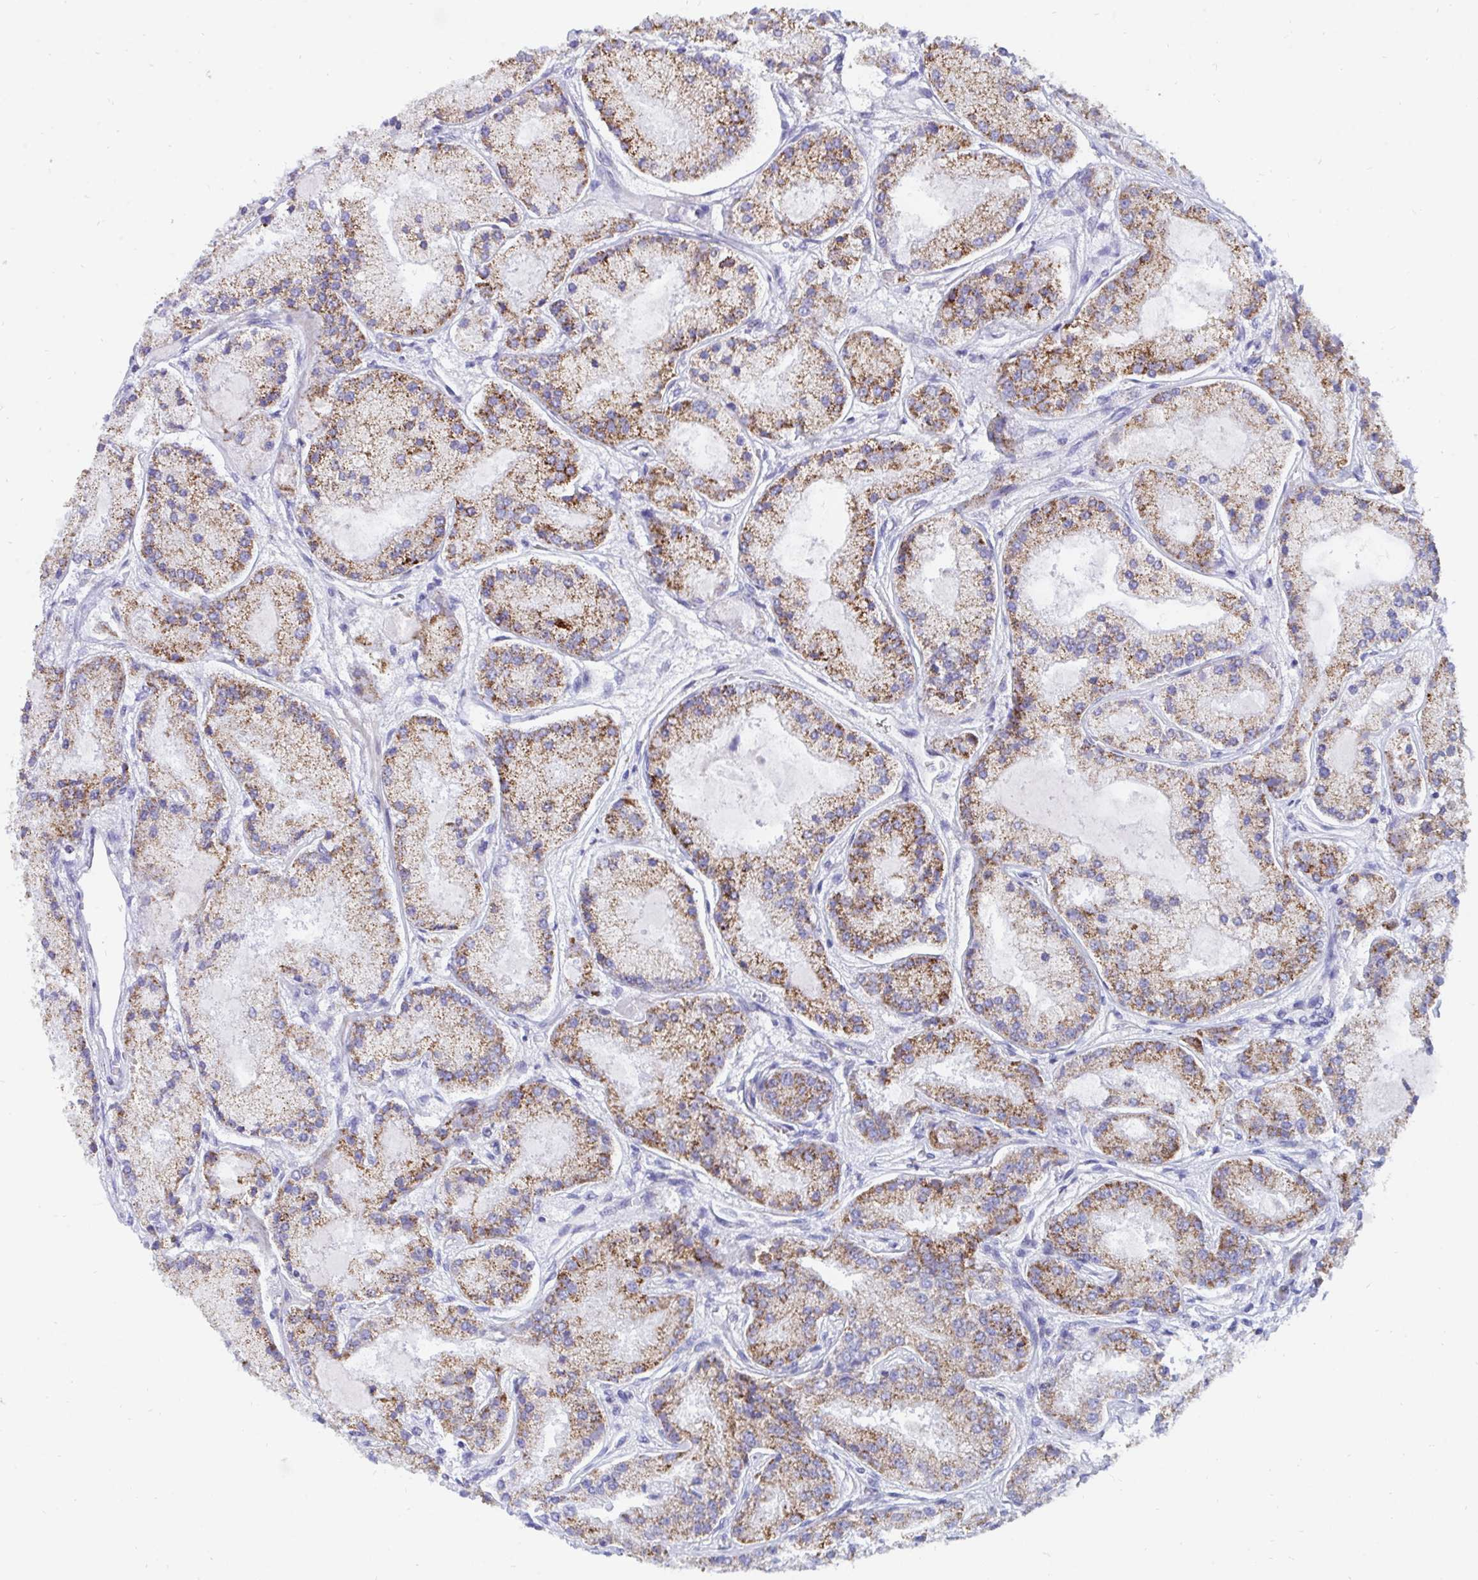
{"staining": {"intensity": "moderate", "quantity": ">75%", "location": "cytoplasmic/membranous"}, "tissue": "prostate cancer", "cell_type": "Tumor cells", "image_type": "cancer", "snomed": [{"axis": "morphology", "description": "Adenocarcinoma, High grade"}, {"axis": "topography", "description": "Prostate"}], "caption": "The histopathology image displays staining of adenocarcinoma (high-grade) (prostate), revealing moderate cytoplasmic/membranous protein staining (brown color) within tumor cells. (DAB IHC with brightfield microscopy, high magnification).", "gene": "PC", "patient": {"sex": "male", "age": 67}}